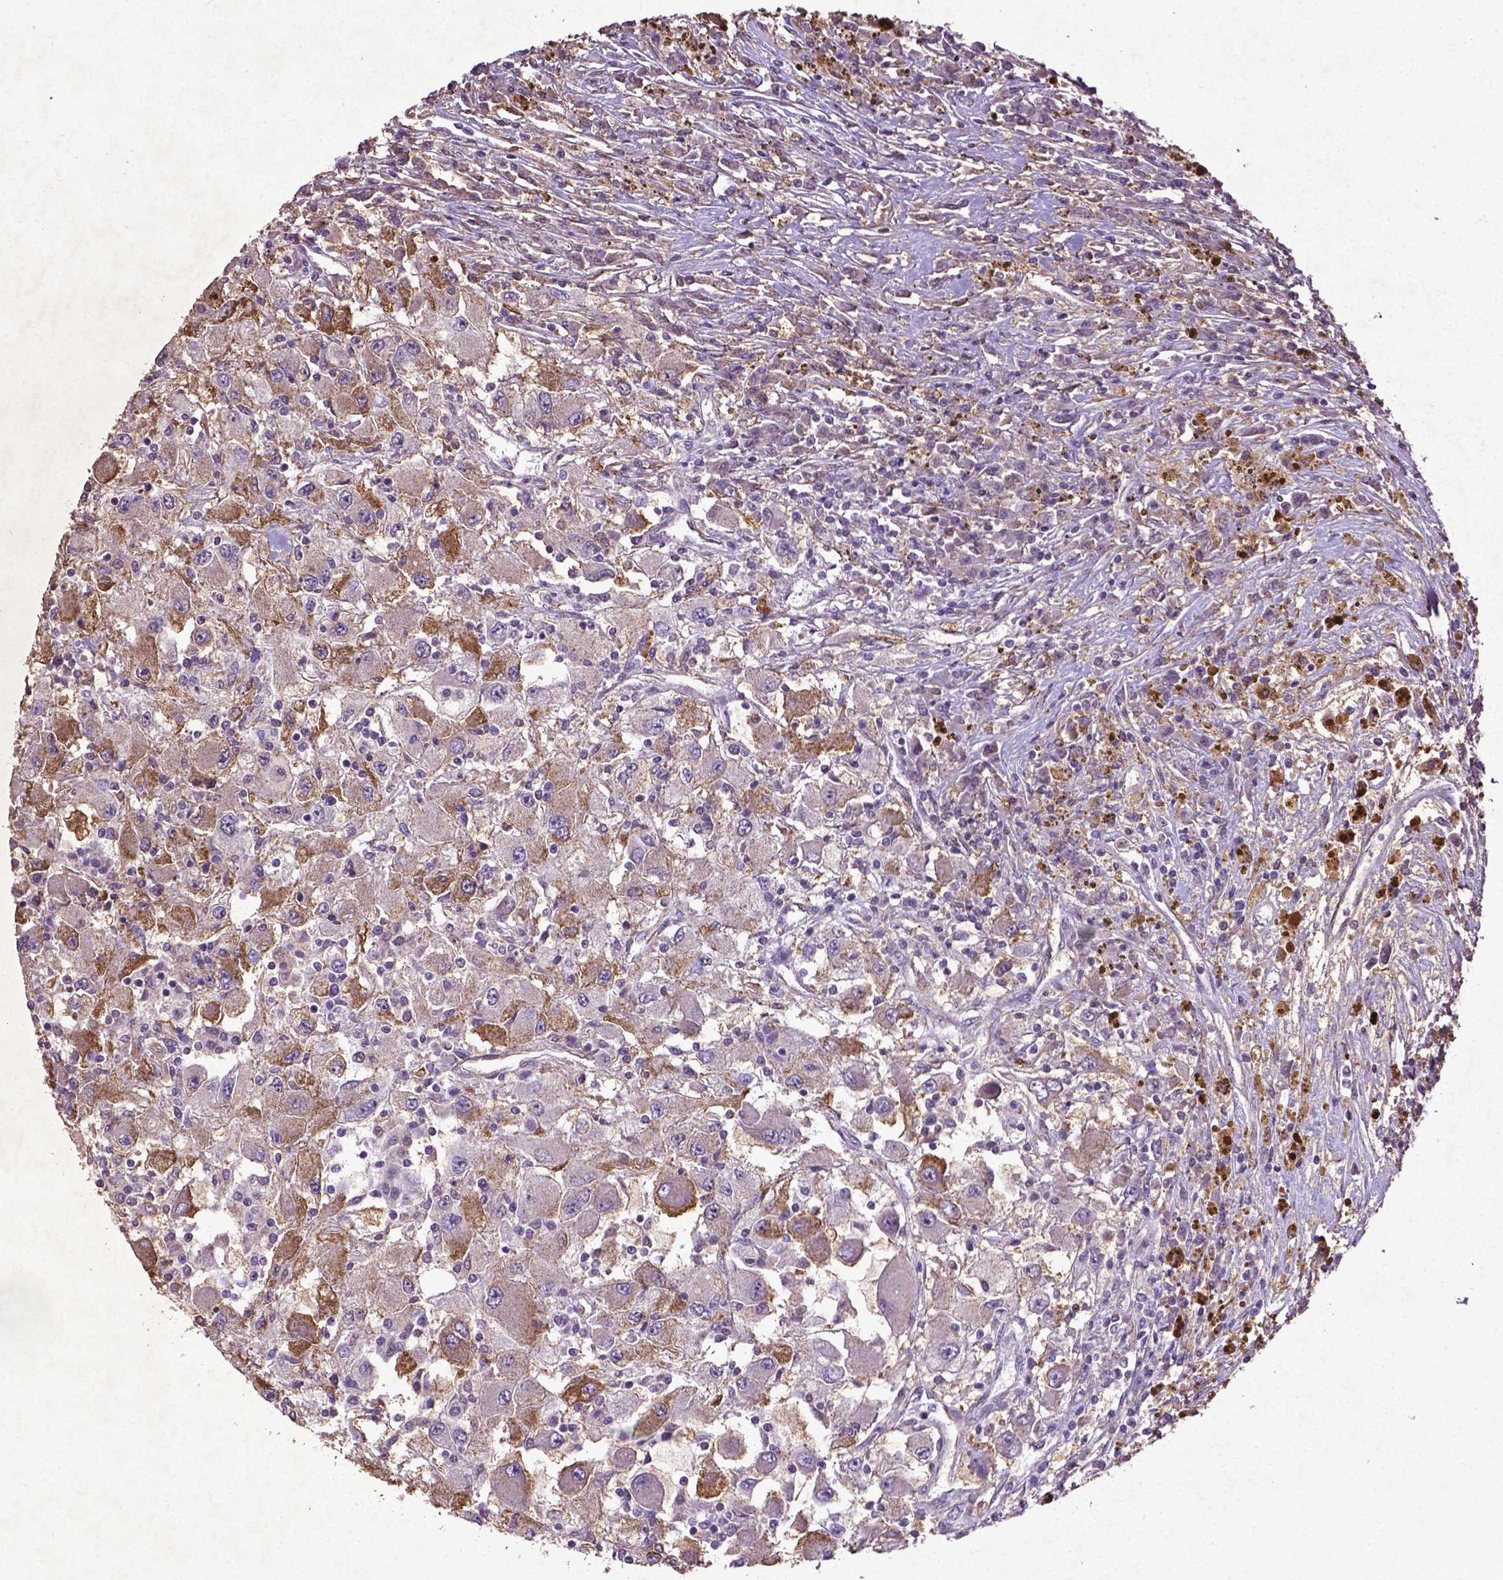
{"staining": {"intensity": "moderate", "quantity": "25%-75%", "location": "cytoplasmic/membranous"}, "tissue": "renal cancer", "cell_type": "Tumor cells", "image_type": "cancer", "snomed": [{"axis": "morphology", "description": "Adenocarcinoma, NOS"}, {"axis": "topography", "description": "Kidney"}], "caption": "Approximately 25%-75% of tumor cells in renal cancer reveal moderate cytoplasmic/membranous protein staining as visualized by brown immunohistochemical staining.", "gene": "MTOR", "patient": {"sex": "female", "age": 67}}